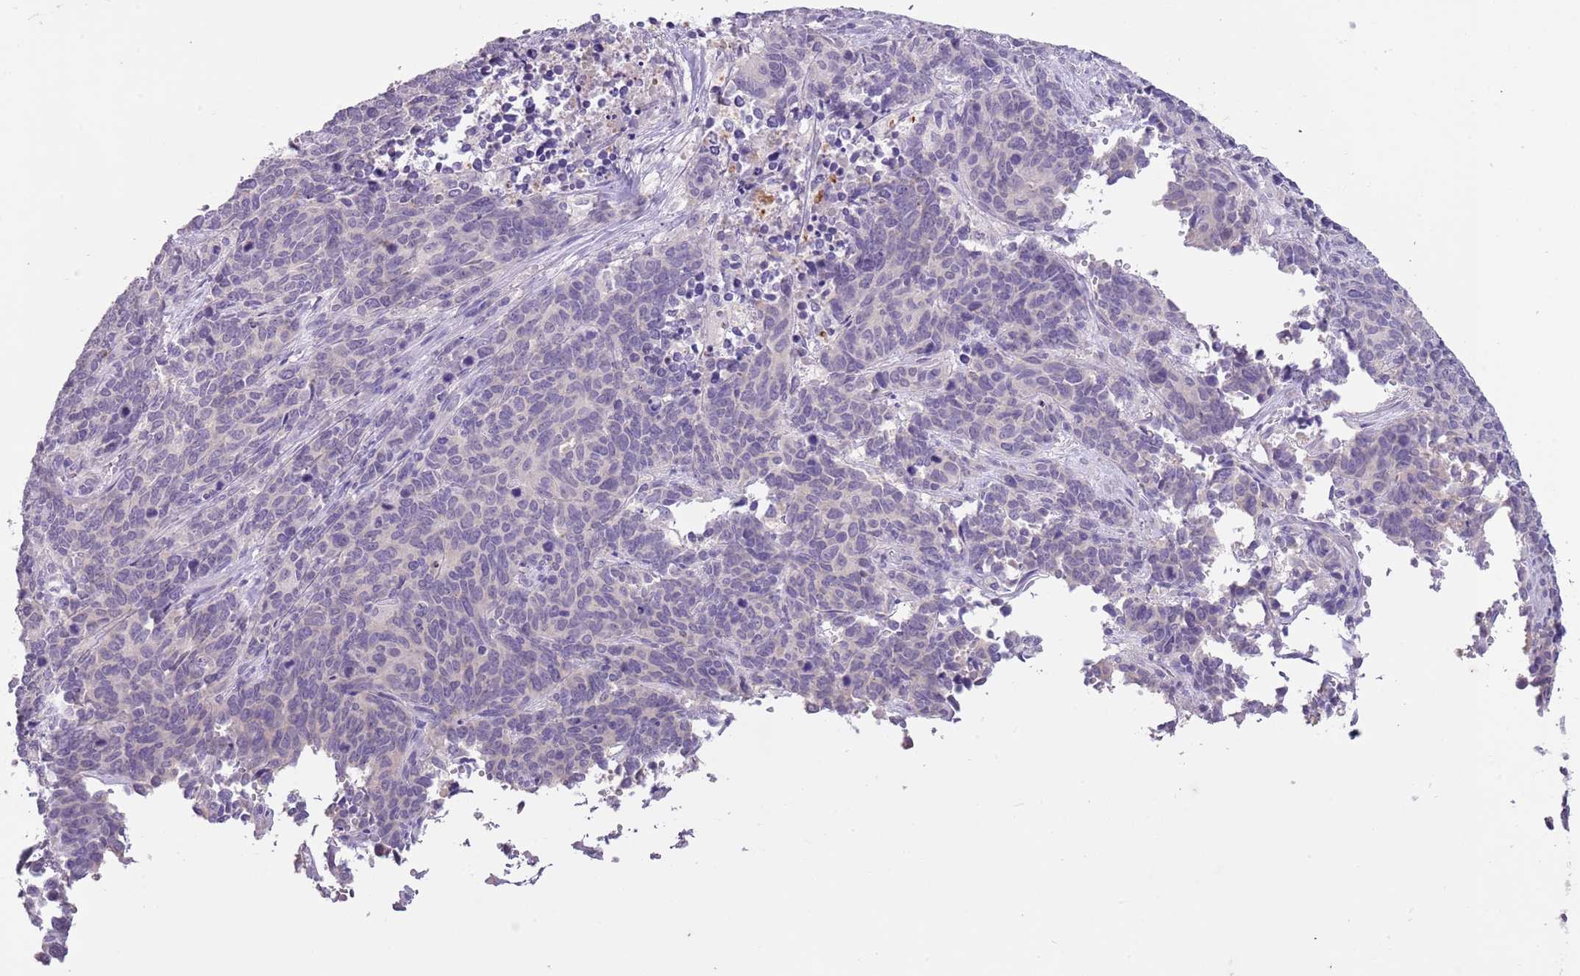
{"staining": {"intensity": "negative", "quantity": "none", "location": "none"}, "tissue": "cervical cancer", "cell_type": "Tumor cells", "image_type": "cancer", "snomed": [{"axis": "morphology", "description": "Squamous cell carcinoma, NOS"}, {"axis": "topography", "description": "Cervix"}], "caption": "The micrograph demonstrates no staining of tumor cells in cervical cancer (squamous cell carcinoma).", "gene": "SLC35E3", "patient": {"sex": "female", "age": 60}}